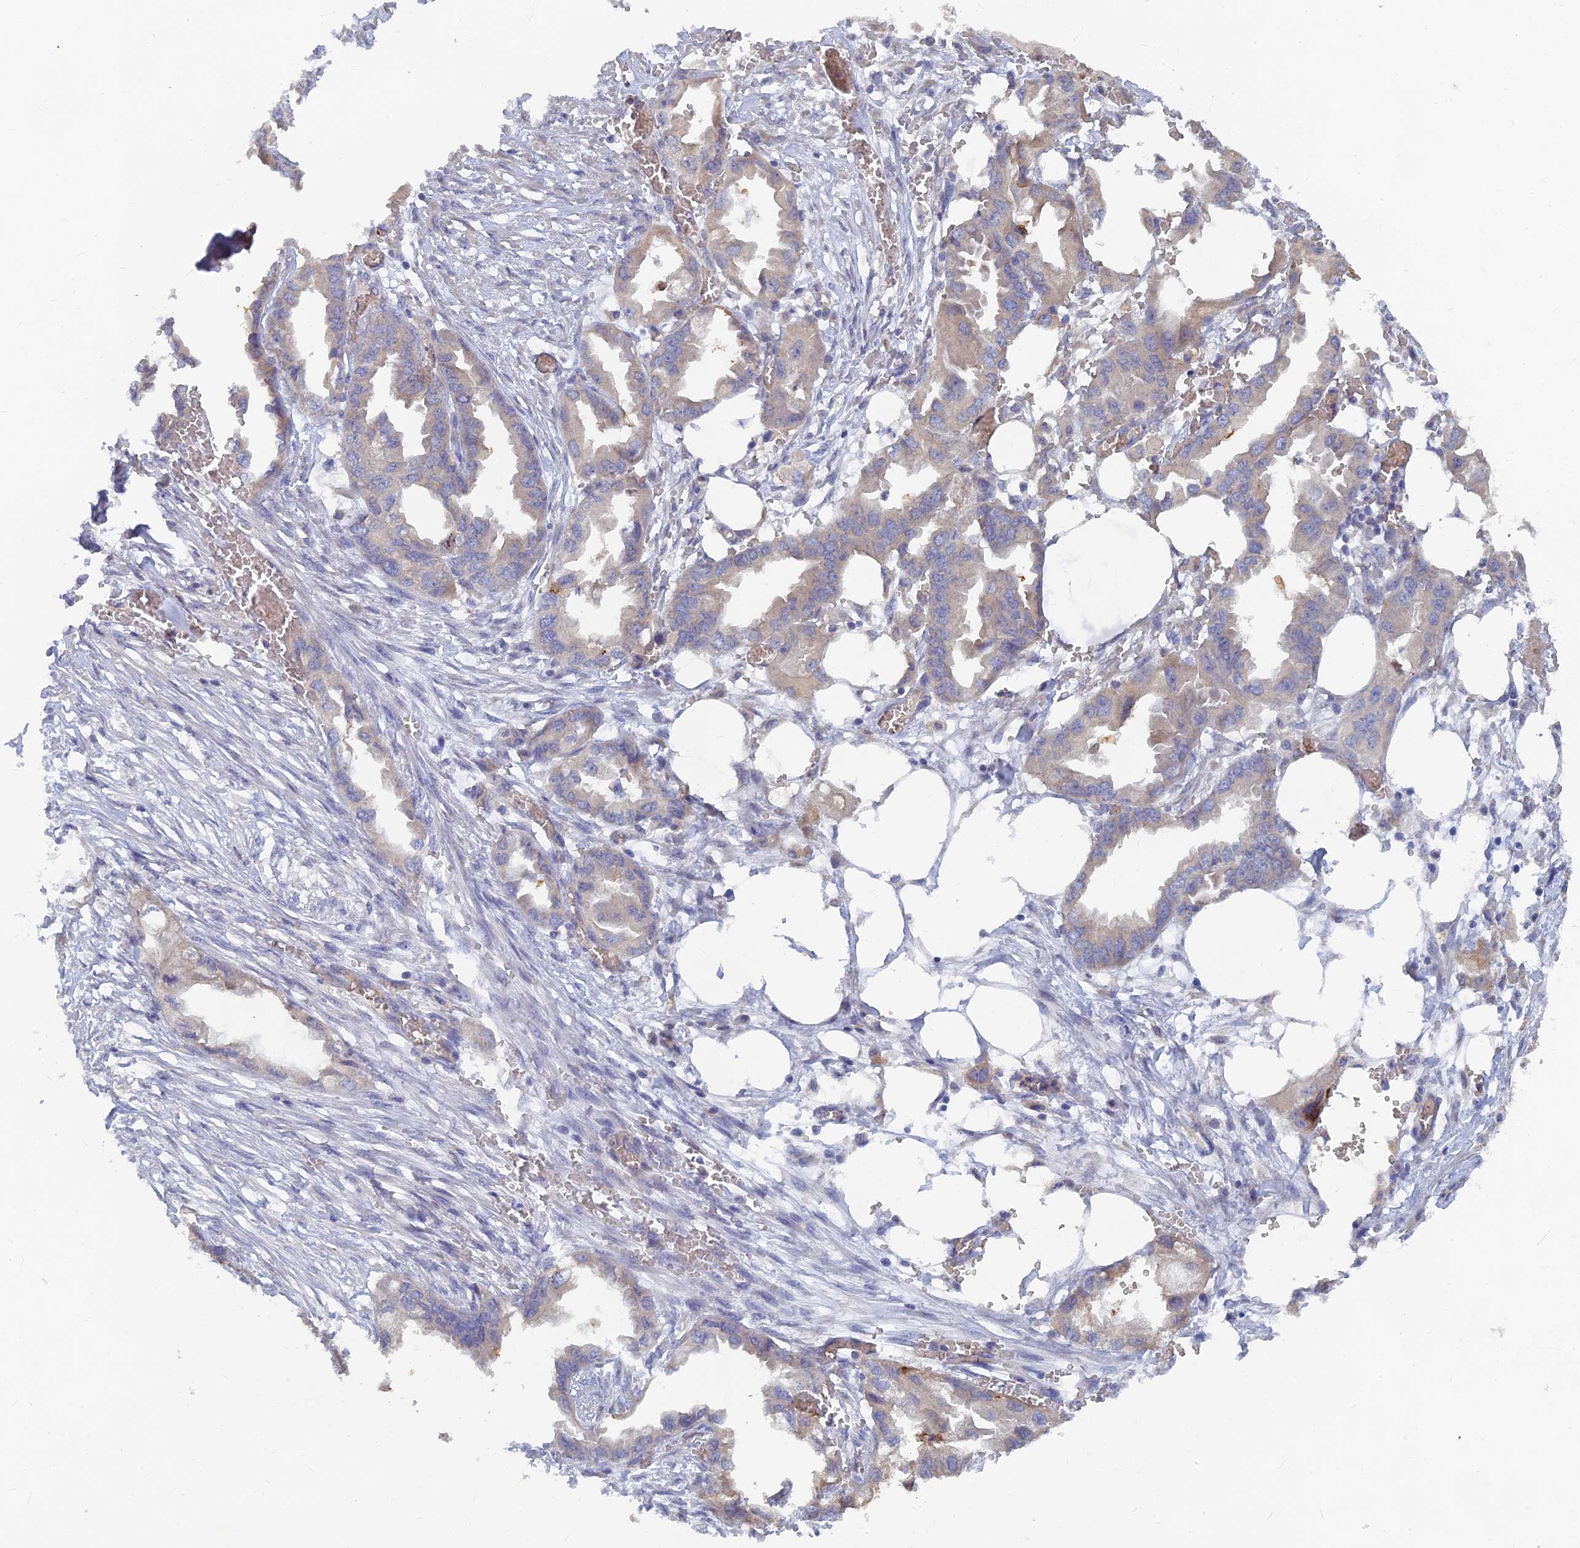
{"staining": {"intensity": "weak", "quantity": "25%-75%", "location": "cytoplasmic/membranous"}, "tissue": "endometrial cancer", "cell_type": "Tumor cells", "image_type": "cancer", "snomed": [{"axis": "morphology", "description": "Adenocarcinoma, NOS"}, {"axis": "morphology", "description": "Adenocarcinoma, metastatic, NOS"}, {"axis": "topography", "description": "Adipose tissue"}, {"axis": "topography", "description": "Endometrium"}], "caption": "A micrograph of endometrial cancer stained for a protein displays weak cytoplasmic/membranous brown staining in tumor cells. The staining is performed using DAB brown chromogen to label protein expression. The nuclei are counter-stained blue using hematoxylin.", "gene": "ARRDC1", "patient": {"sex": "female", "age": 67}}